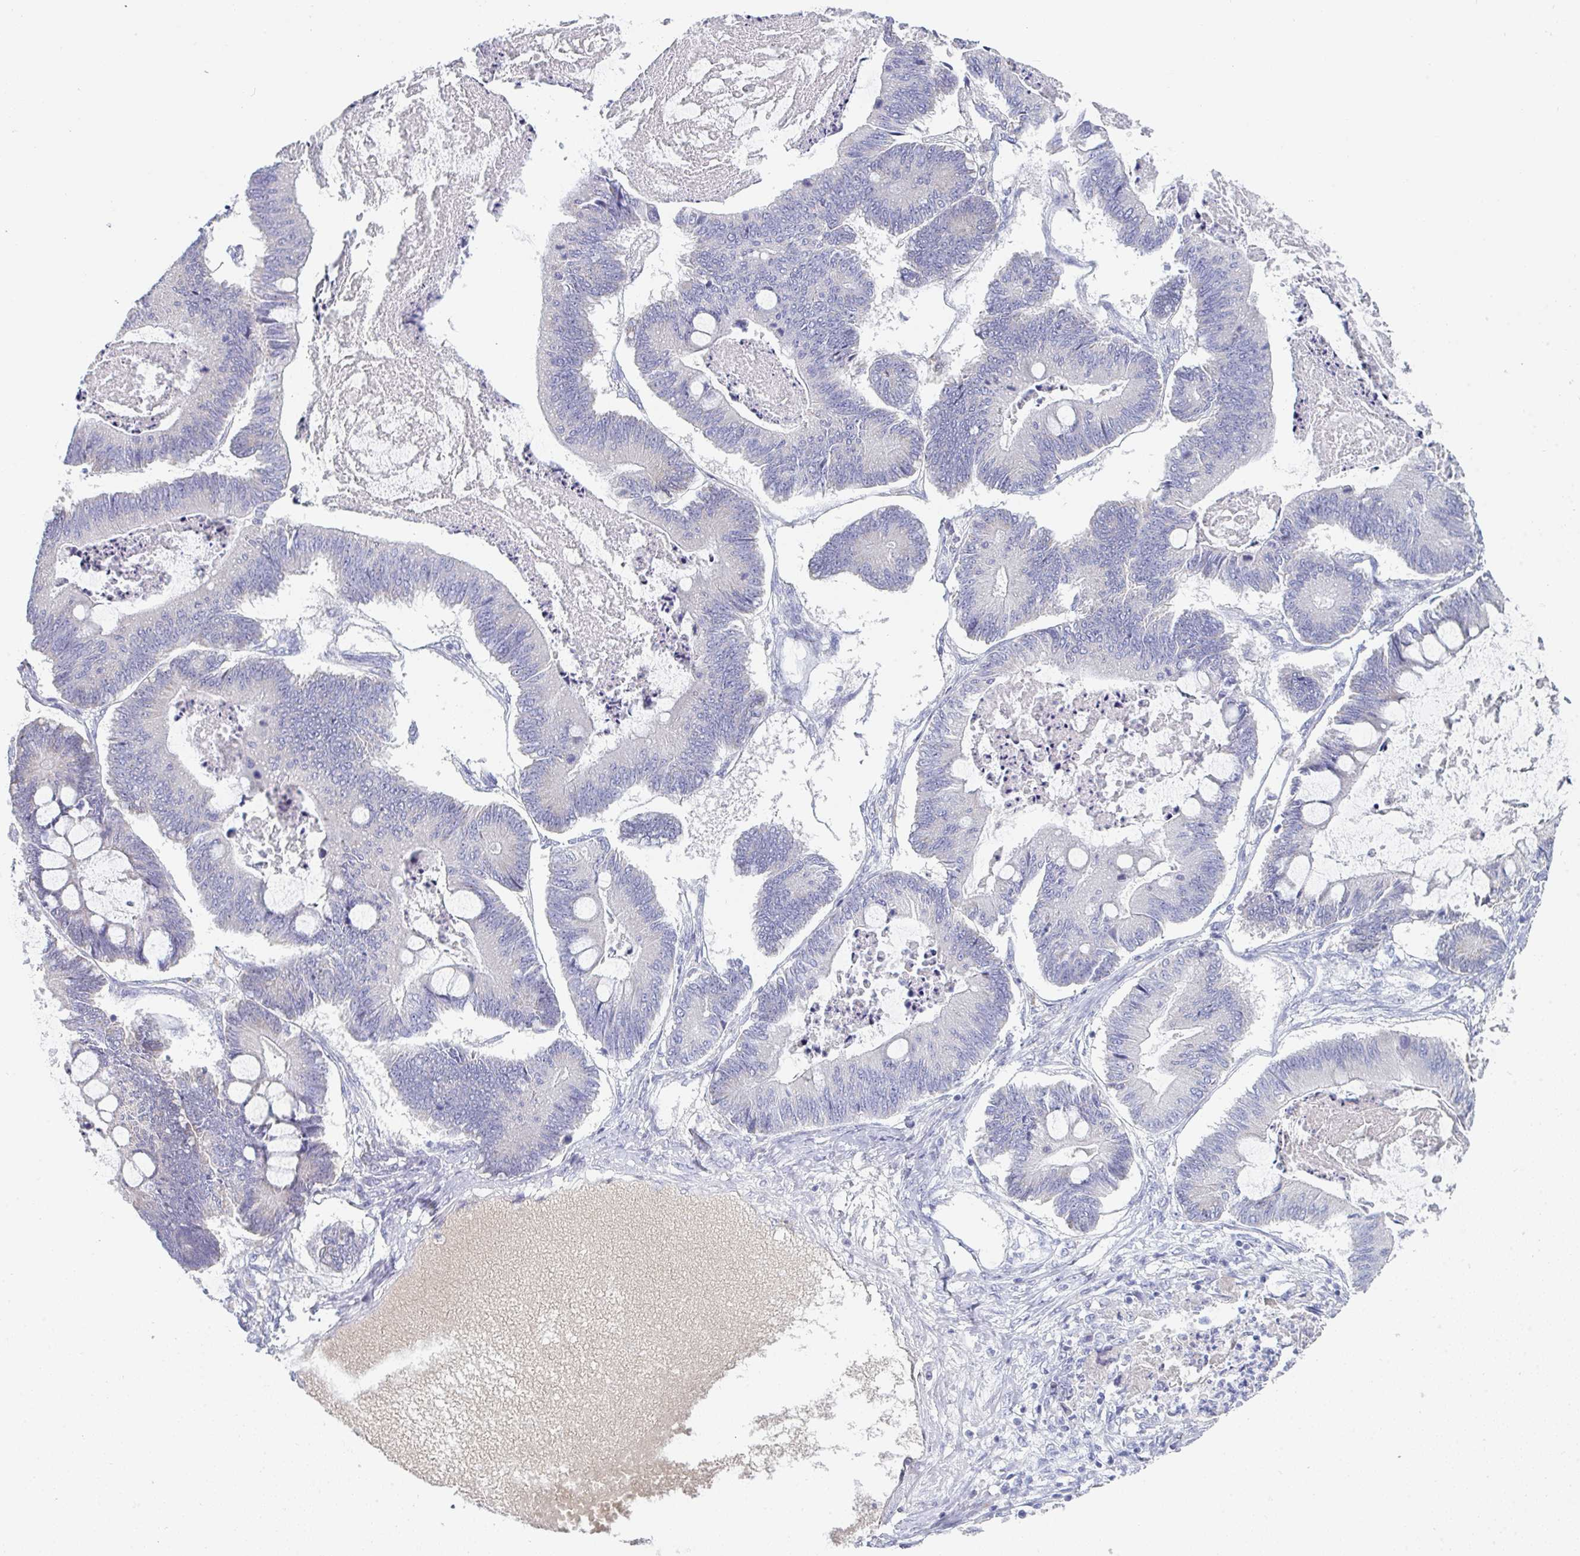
{"staining": {"intensity": "negative", "quantity": "none", "location": "none"}, "tissue": "ovarian cancer", "cell_type": "Tumor cells", "image_type": "cancer", "snomed": [{"axis": "morphology", "description": "Cystadenocarcinoma, mucinous, NOS"}, {"axis": "topography", "description": "Ovary"}], "caption": "Tumor cells are negative for brown protein staining in ovarian mucinous cystadenocarcinoma.", "gene": "HGFAC", "patient": {"sex": "female", "age": 61}}